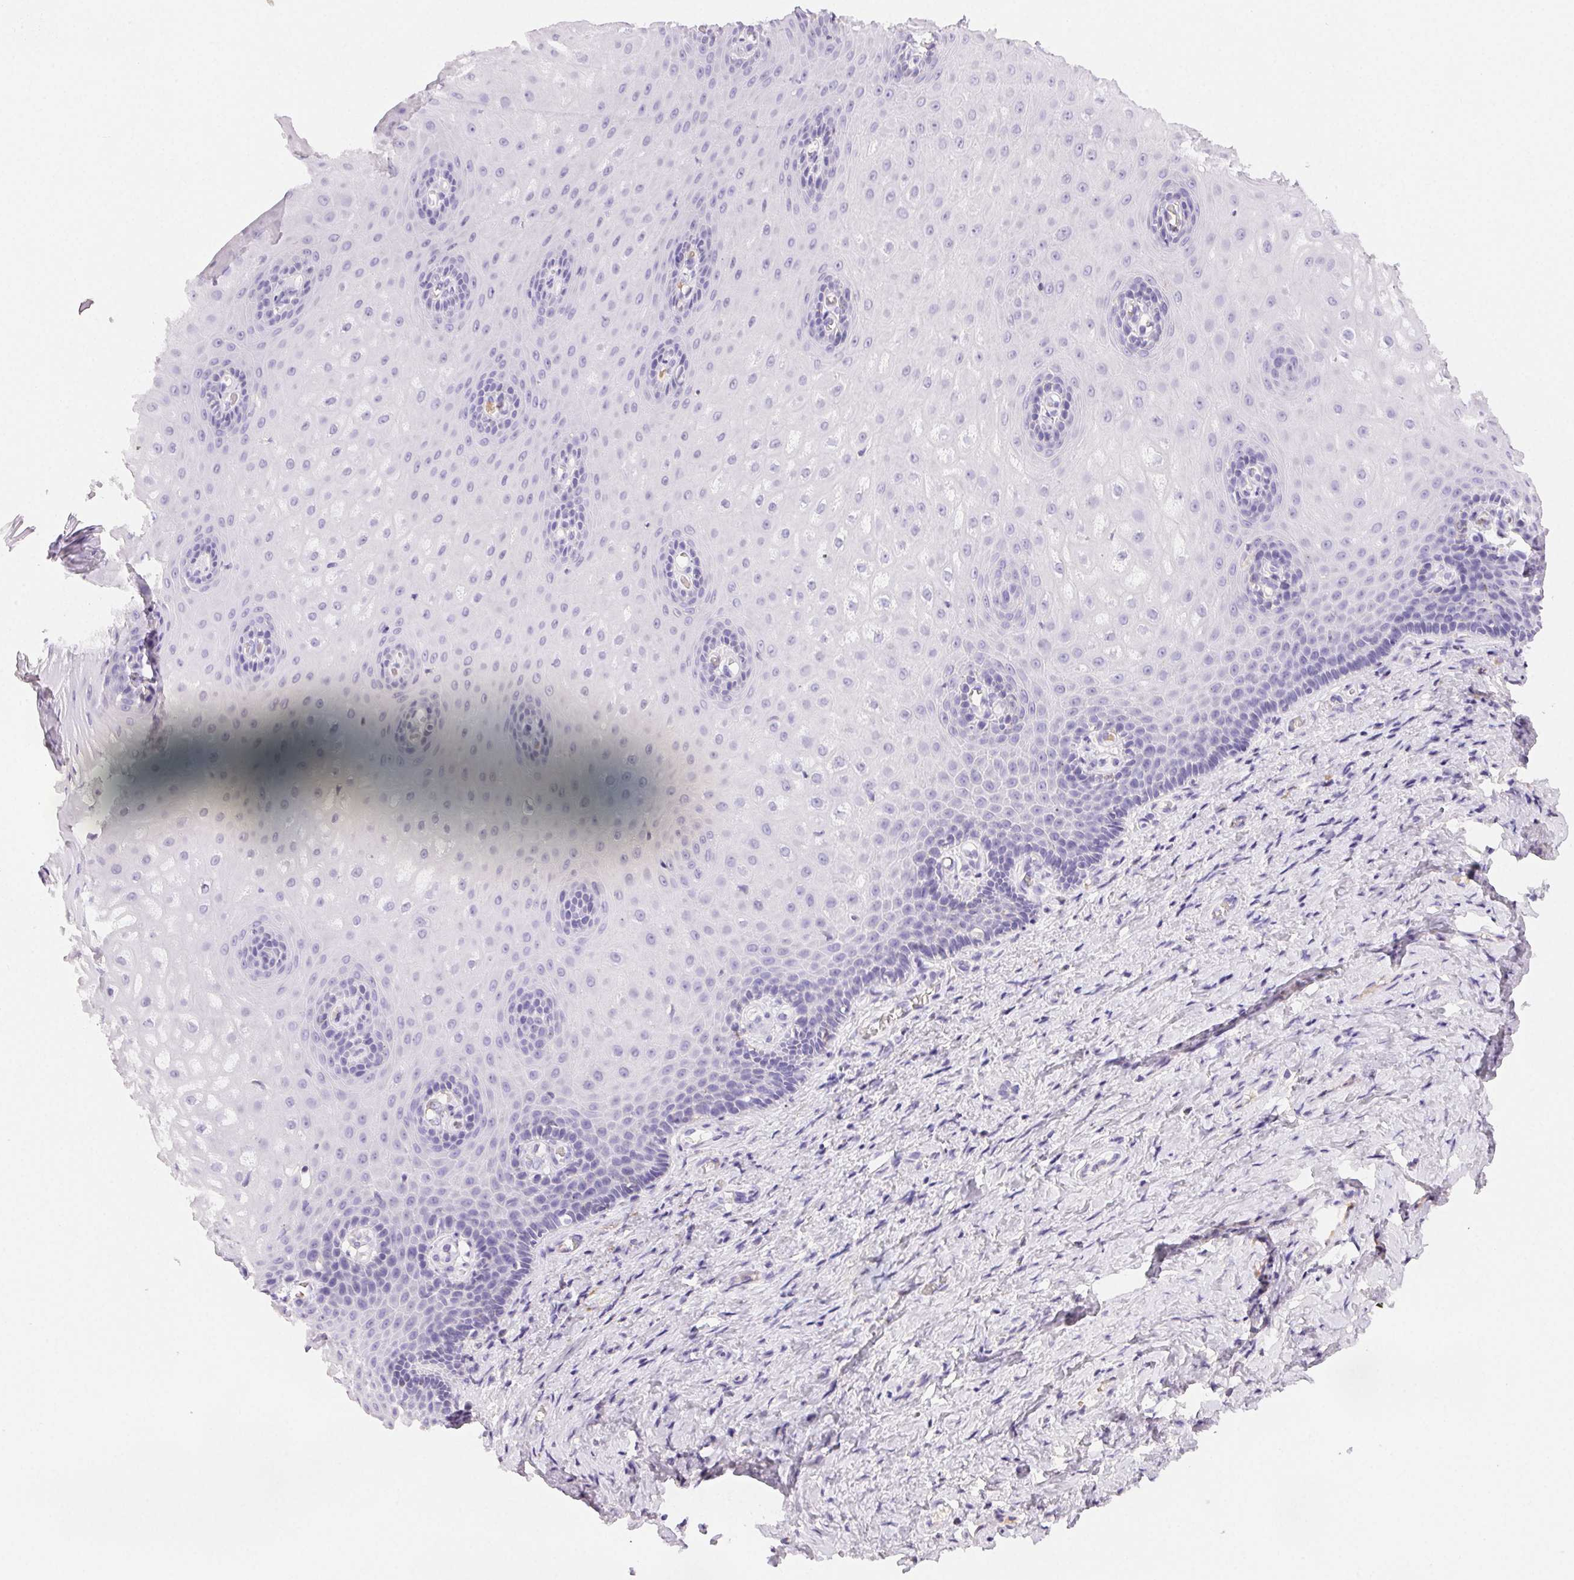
{"staining": {"intensity": "negative", "quantity": "none", "location": "none"}, "tissue": "vagina", "cell_type": "Squamous epithelial cells", "image_type": "normal", "snomed": [{"axis": "morphology", "description": "Normal tissue, NOS"}, {"axis": "topography", "description": "Vagina"}], "caption": "A micrograph of vagina stained for a protein shows no brown staining in squamous epithelial cells. (DAB immunohistochemistry (IHC), high magnification).", "gene": "PADI4", "patient": {"sex": "female", "age": 83}}